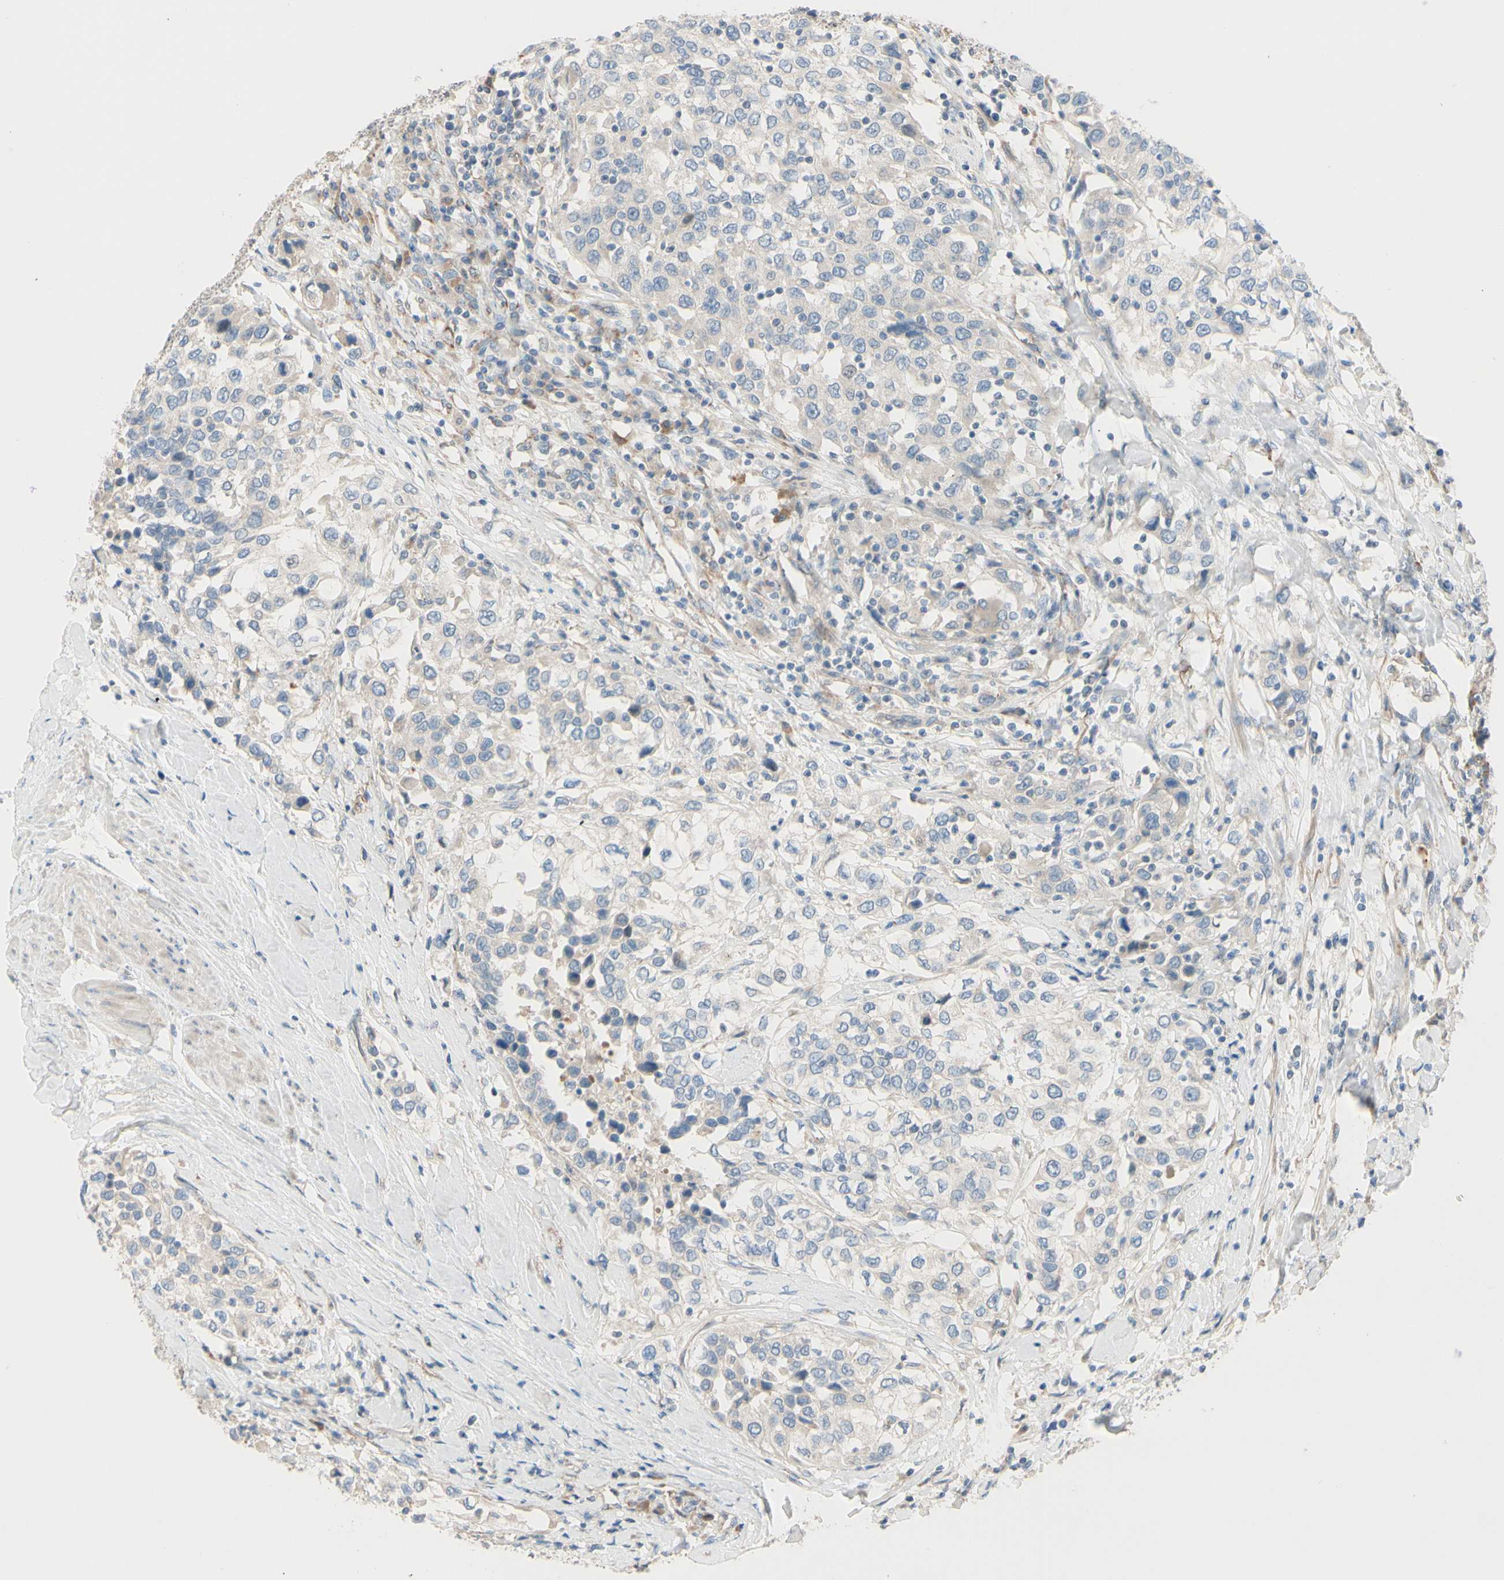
{"staining": {"intensity": "weak", "quantity": ">75%", "location": "cytoplasmic/membranous"}, "tissue": "urothelial cancer", "cell_type": "Tumor cells", "image_type": "cancer", "snomed": [{"axis": "morphology", "description": "Urothelial carcinoma, High grade"}, {"axis": "topography", "description": "Urinary bladder"}], "caption": "This is an image of IHC staining of urothelial cancer, which shows weak positivity in the cytoplasmic/membranous of tumor cells.", "gene": "EPHA3", "patient": {"sex": "female", "age": 80}}